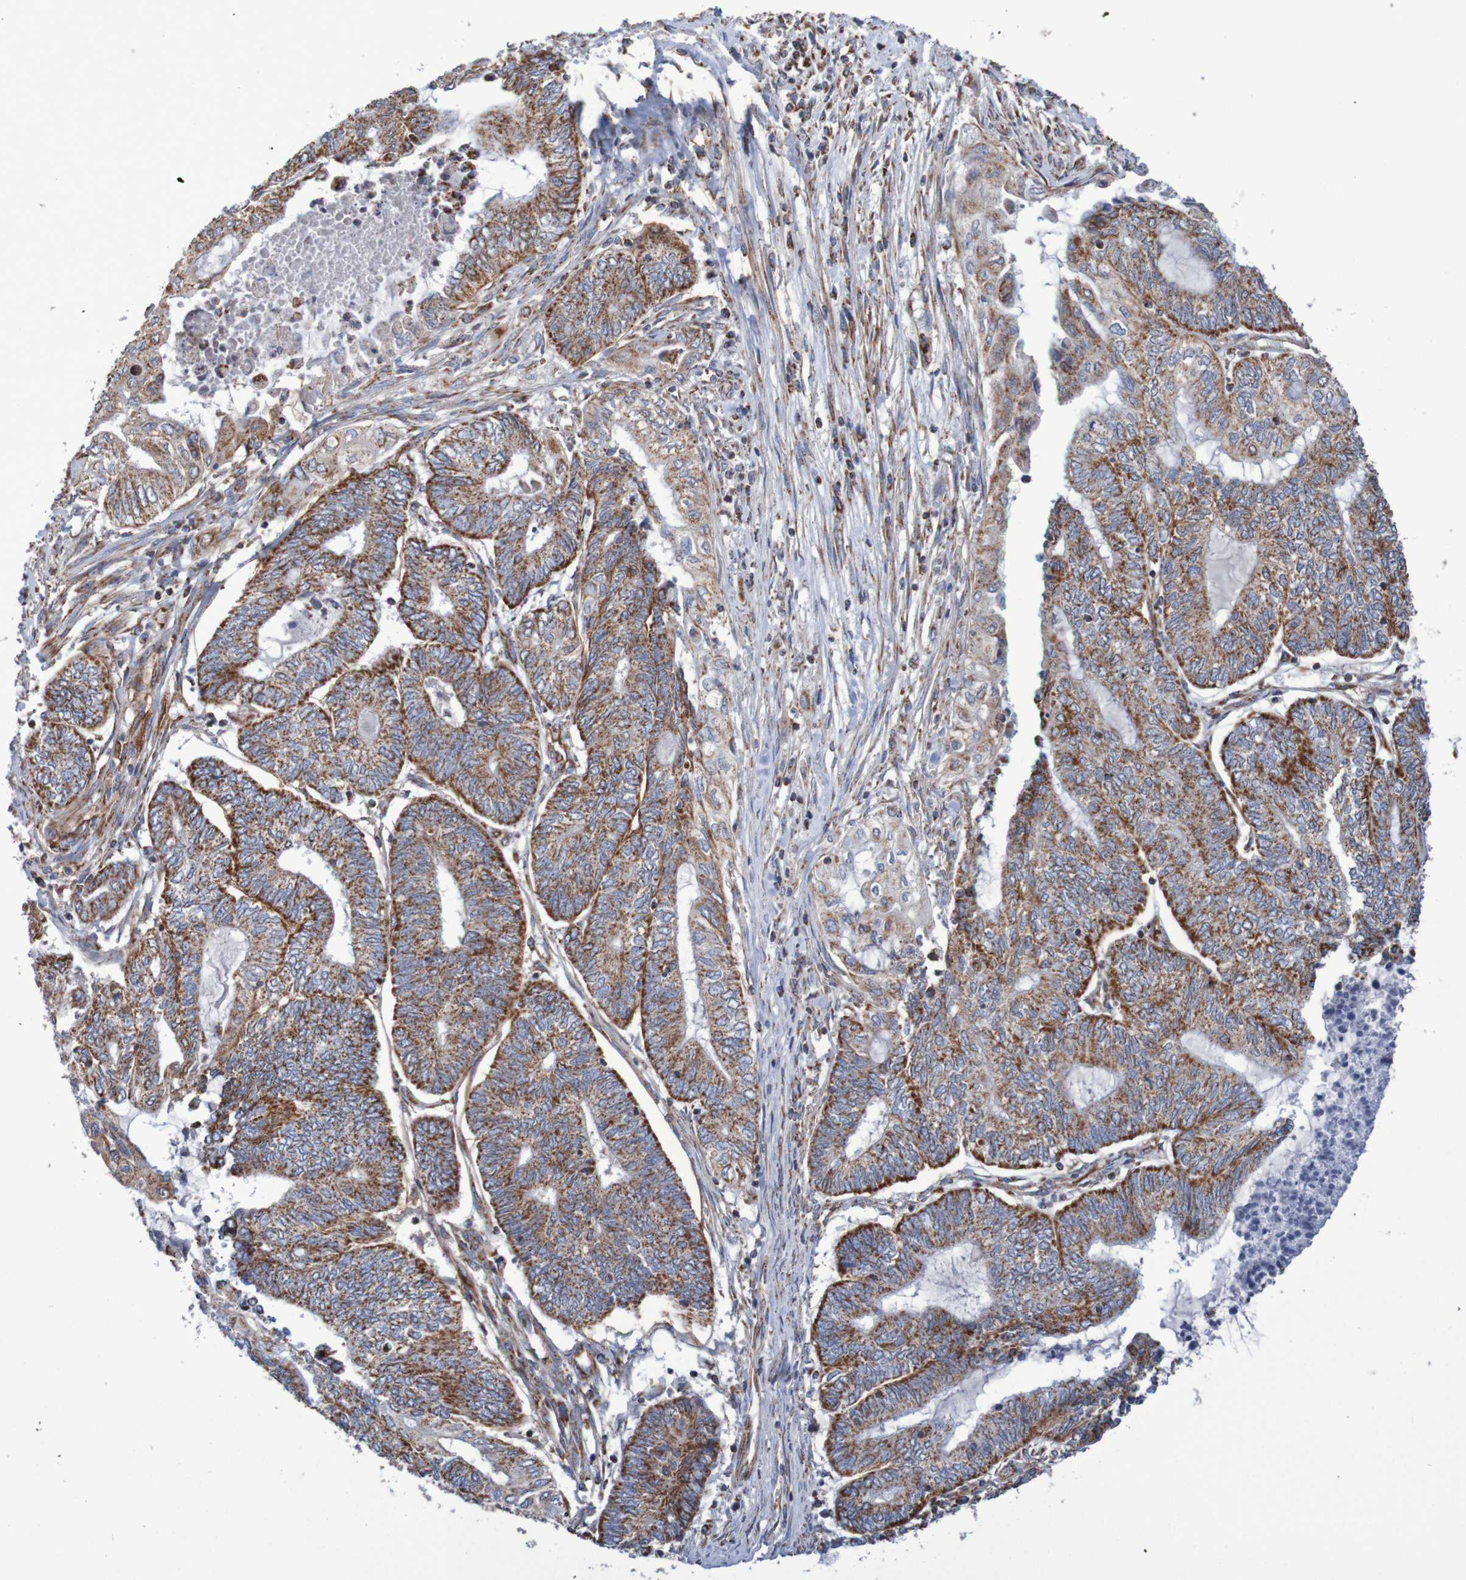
{"staining": {"intensity": "strong", "quantity": ">75%", "location": "cytoplasmic/membranous"}, "tissue": "endometrial cancer", "cell_type": "Tumor cells", "image_type": "cancer", "snomed": [{"axis": "morphology", "description": "Adenocarcinoma, NOS"}, {"axis": "topography", "description": "Uterus"}, {"axis": "topography", "description": "Endometrium"}], "caption": "This is a photomicrograph of IHC staining of endometrial cancer, which shows strong expression in the cytoplasmic/membranous of tumor cells.", "gene": "MMEL1", "patient": {"sex": "female", "age": 70}}